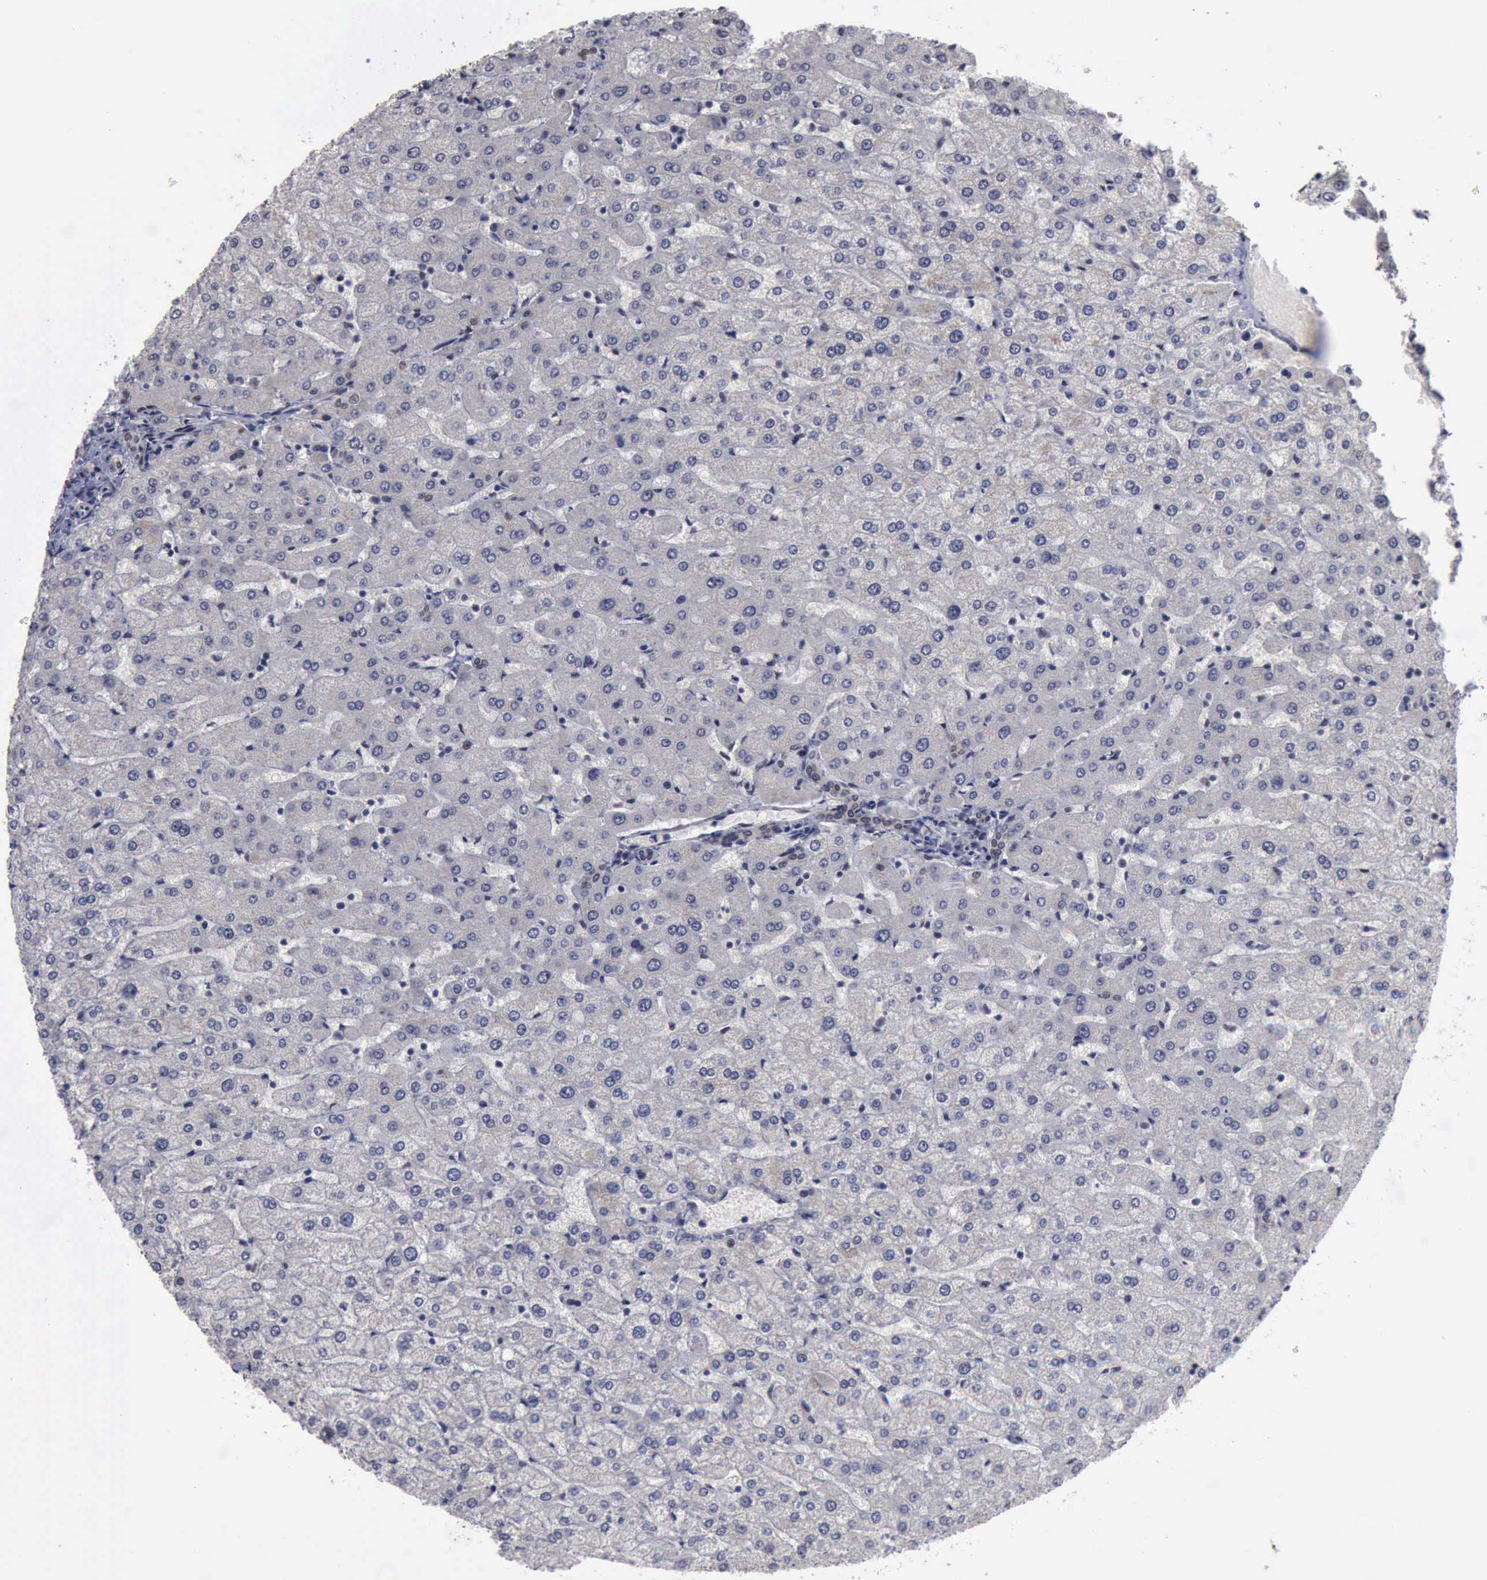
{"staining": {"intensity": "weak", "quantity": "25%-75%", "location": "cytoplasmic/membranous,nuclear"}, "tissue": "liver", "cell_type": "Cholangiocytes", "image_type": "normal", "snomed": [{"axis": "morphology", "description": "Normal tissue, NOS"}, {"axis": "morphology", "description": "Fibrosis, NOS"}, {"axis": "topography", "description": "Liver"}], "caption": "A high-resolution histopathology image shows immunohistochemistry (IHC) staining of benign liver, which exhibits weak cytoplasmic/membranous,nuclear expression in about 25%-75% of cholangiocytes. (IHC, brightfield microscopy, high magnification).", "gene": "RTCB", "patient": {"sex": "female", "age": 29}}